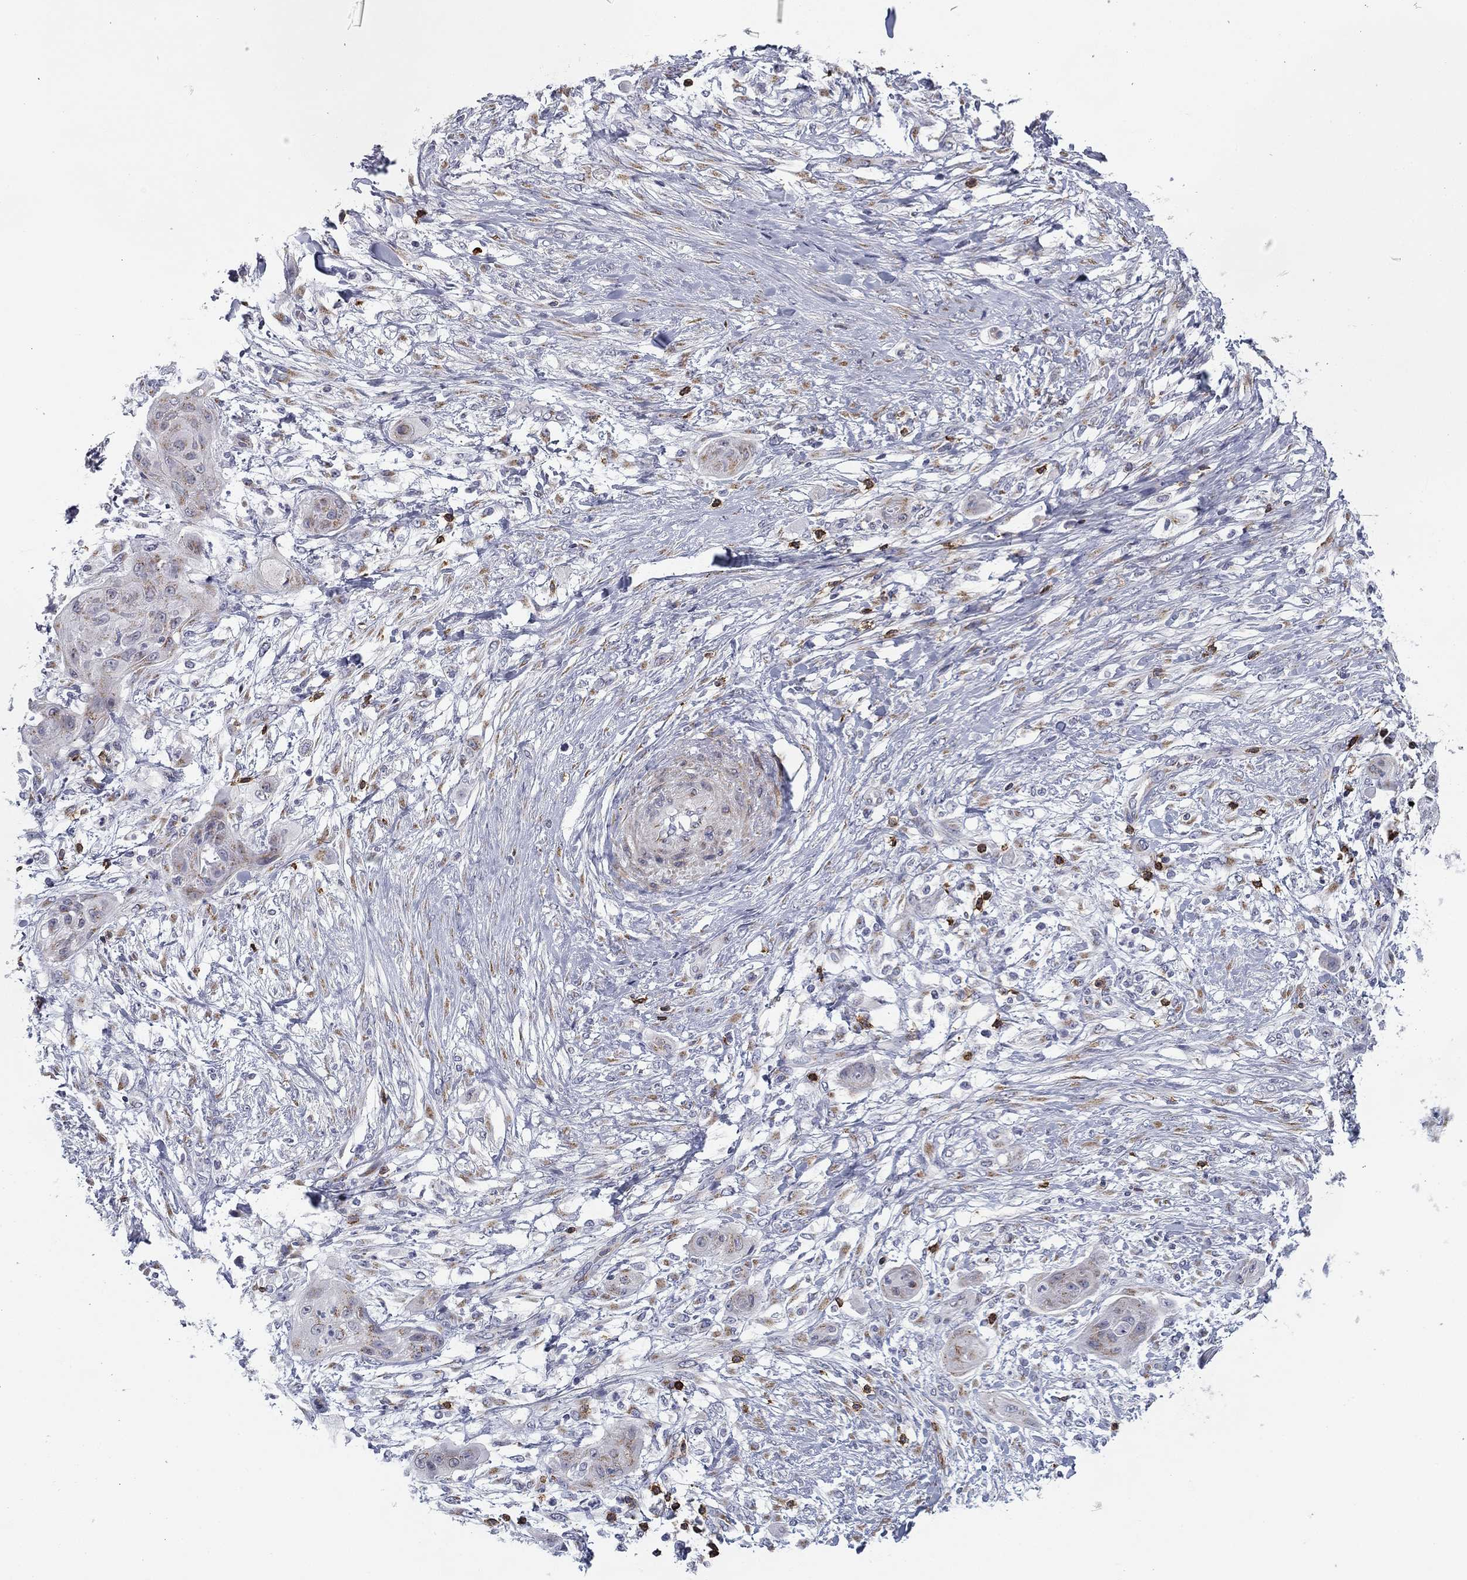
{"staining": {"intensity": "negative", "quantity": "none", "location": "none"}, "tissue": "skin cancer", "cell_type": "Tumor cells", "image_type": "cancer", "snomed": [{"axis": "morphology", "description": "Squamous cell carcinoma, NOS"}, {"axis": "topography", "description": "Skin"}], "caption": "Immunohistochemistry (IHC) of human skin cancer (squamous cell carcinoma) shows no staining in tumor cells.", "gene": "TRAT1", "patient": {"sex": "male", "age": 62}}